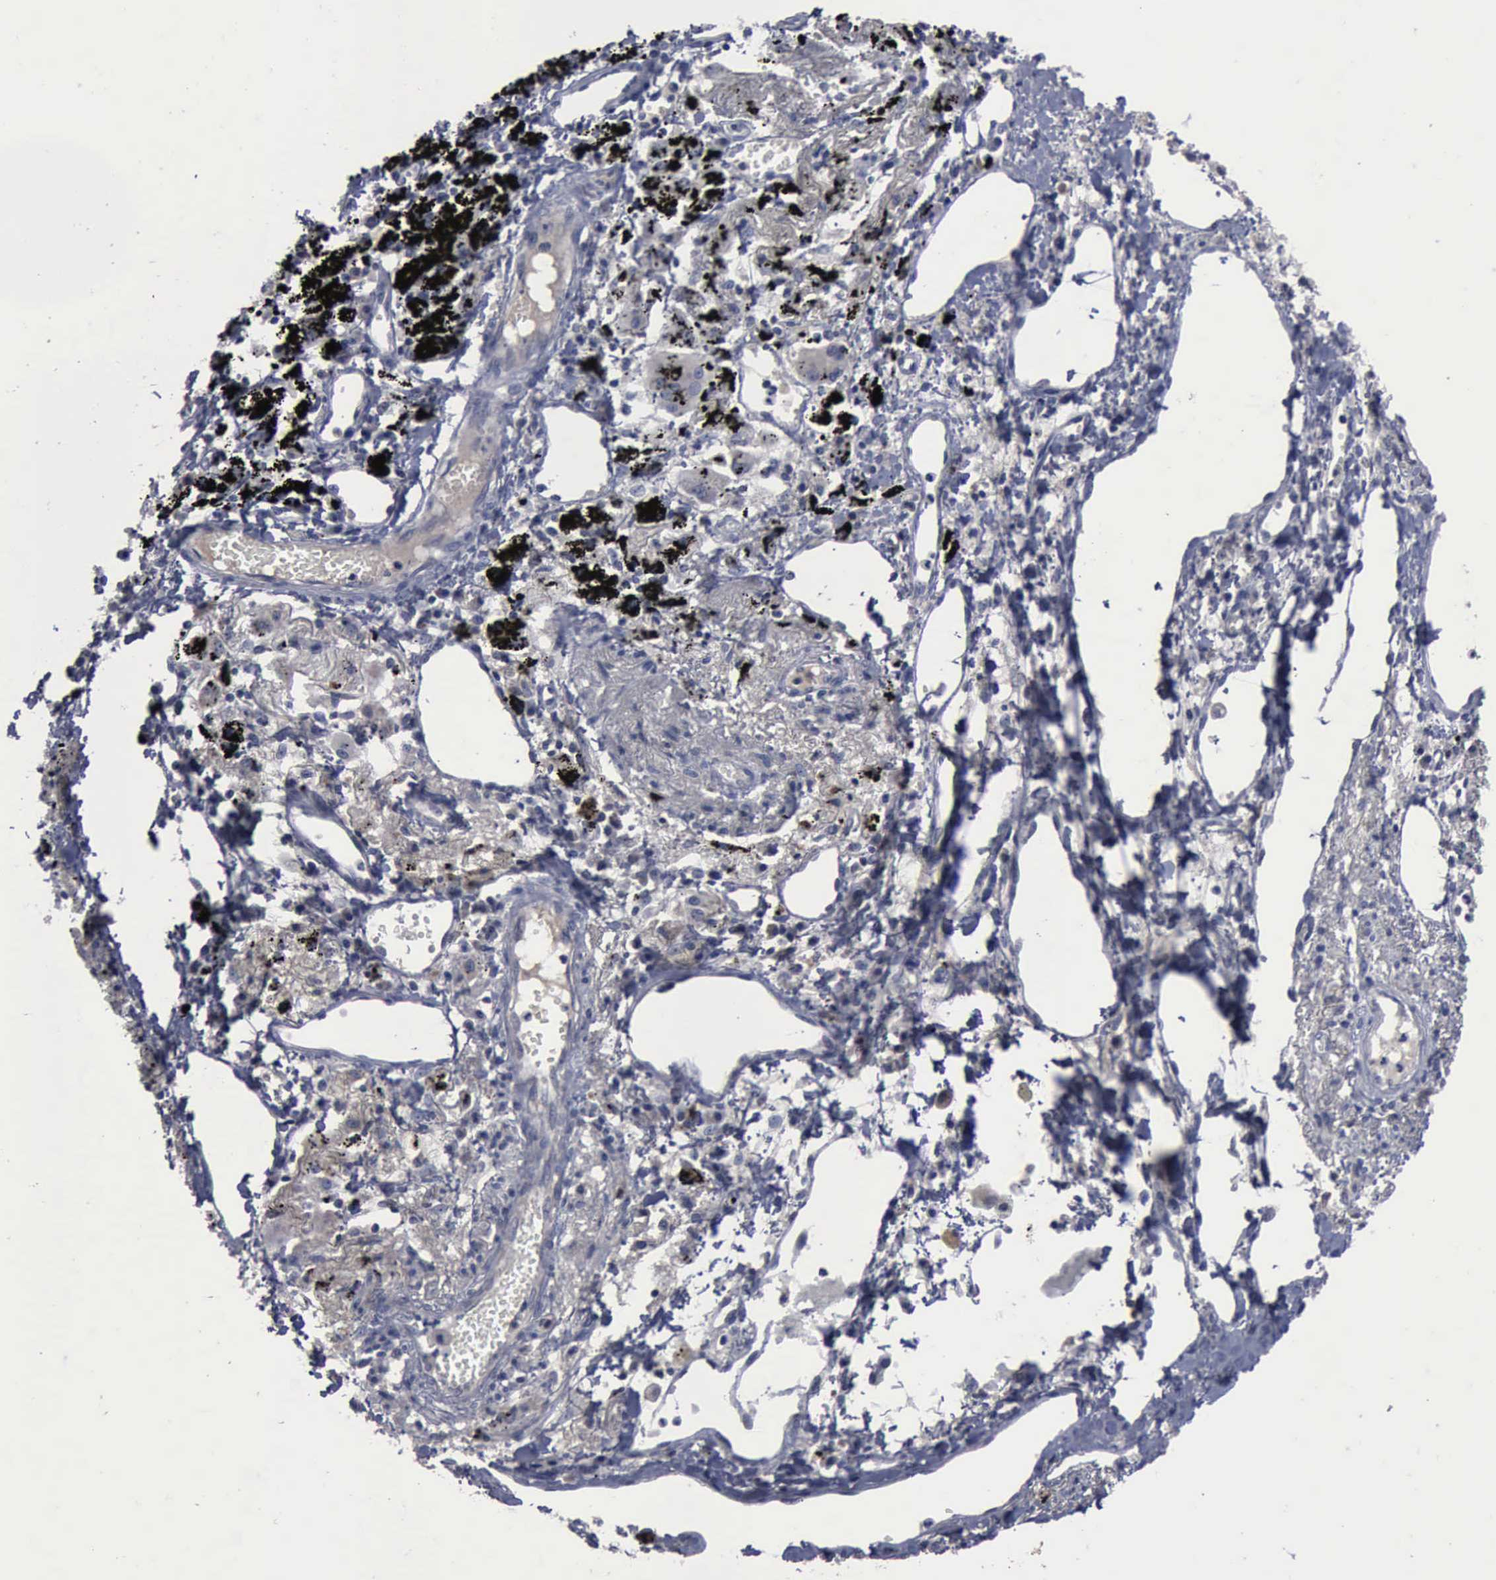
{"staining": {"intensity": "negative", "quantity": "none", "location": "none"}, "tissue": "lung cancer", "cell_type": "Tumor cells", "image_type": "cancer", "snomed": [{"axis": "morphology", "description": "Squamous cell carcinoma, NOS"}, {"axis": "topography", "description": "Lung"}], "caption": "This is an immunohistochemistry (IHC) image of squamous cell carcinoma (lung). There is no positivity in tumor cells.", "gene": "MYO18B", "patient": {"sex": "male", "age": 71}}